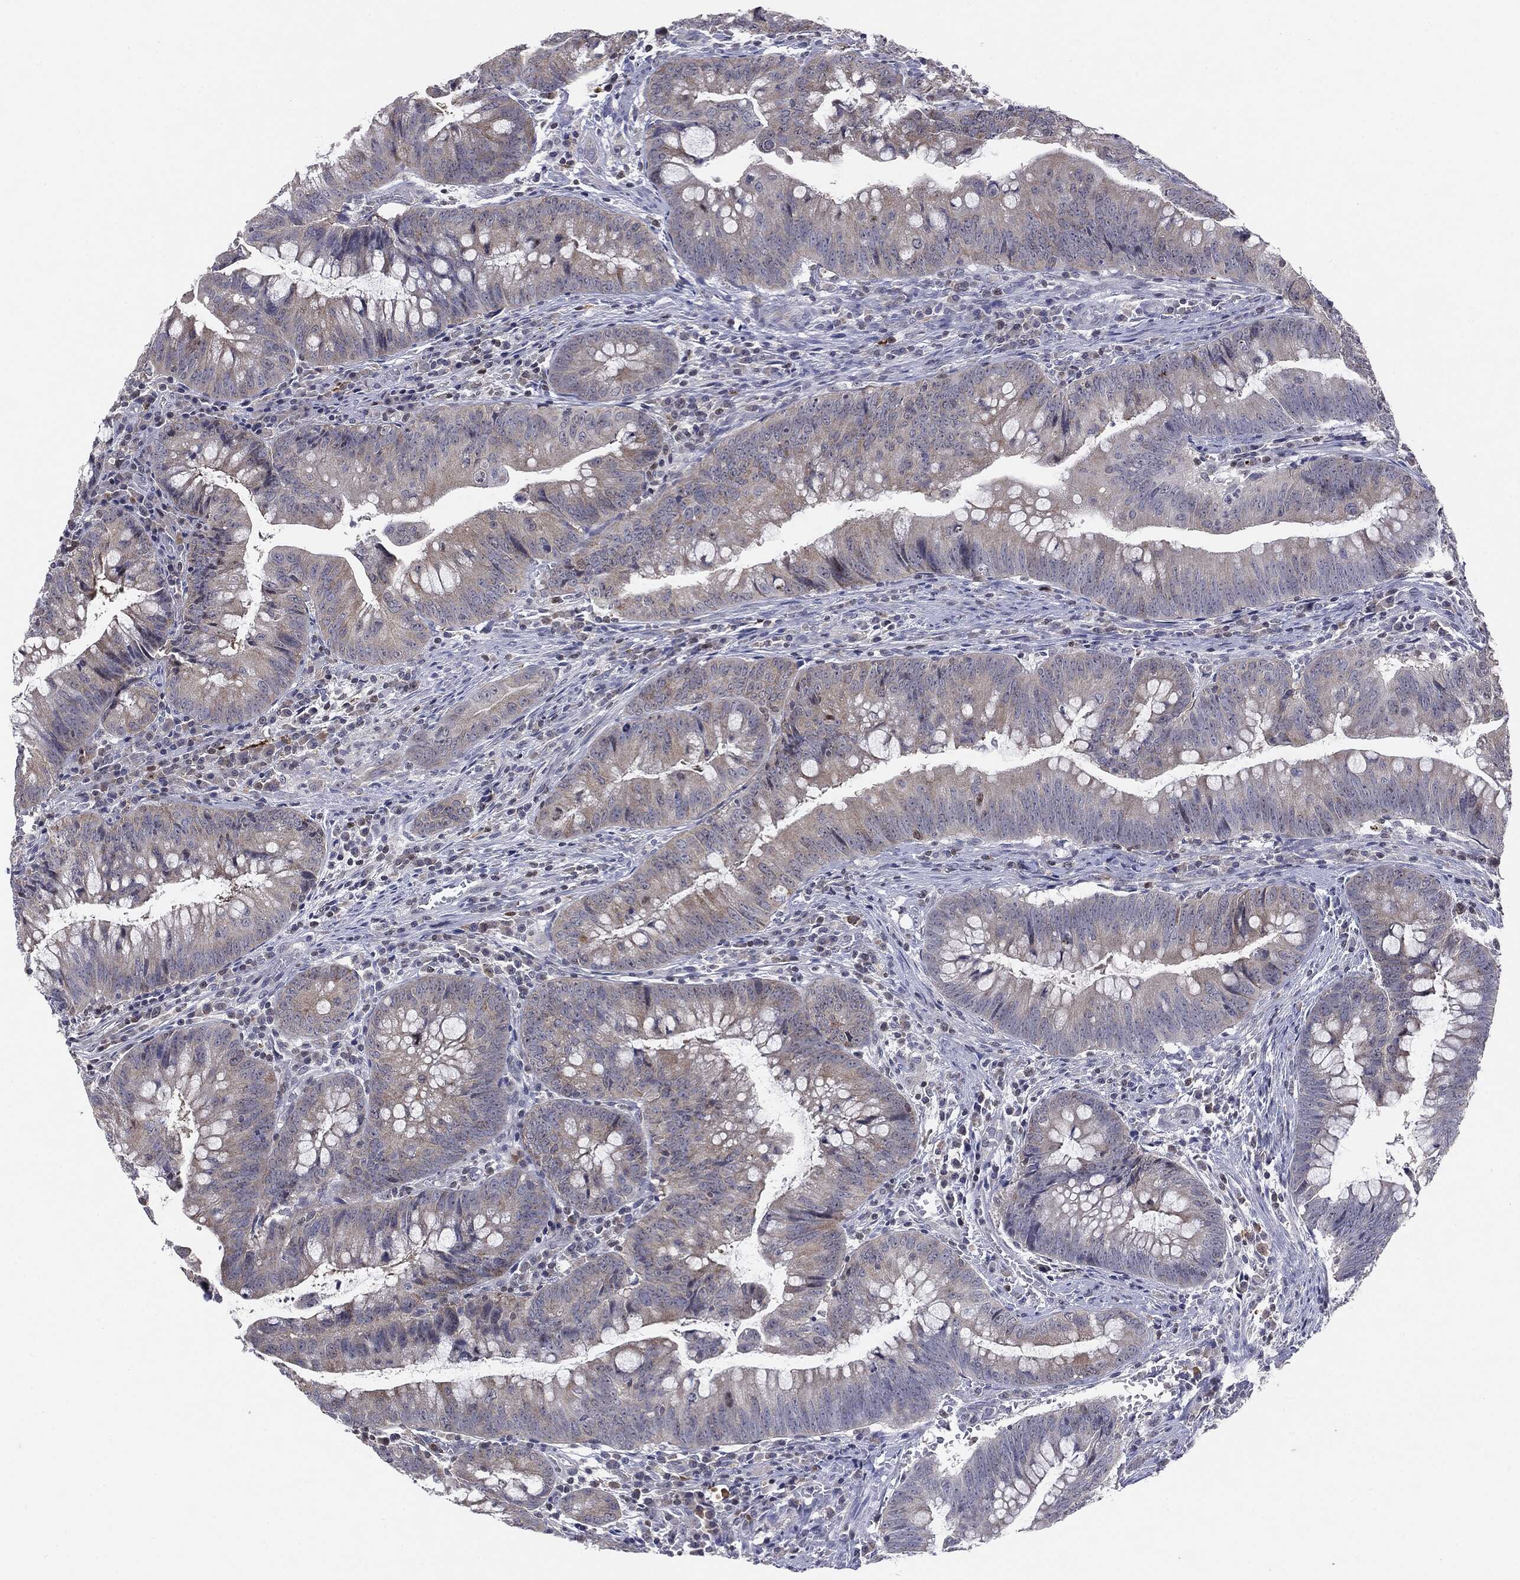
{"staining": {"intensity": "weak", "quantity": "<25%", "location": "cytoplasmic/membranous"}, "tissue": "colorectal cancer", "cell_type": "Tumor cells", "image_type": "cancer", "snomed": [{"axis": "morphology", "description": "Adenocarcinoma, NOS"}, {"axis": "topography", "description": "Colon"}], "caption": "This is a image of IHC staining of adenocarcinoma (colorectal), which shows no positivity in tumor cells. Nuclei are stained in blue.", "gene": "KIF2C", "patient": {"sex": "male", "age": 62}}